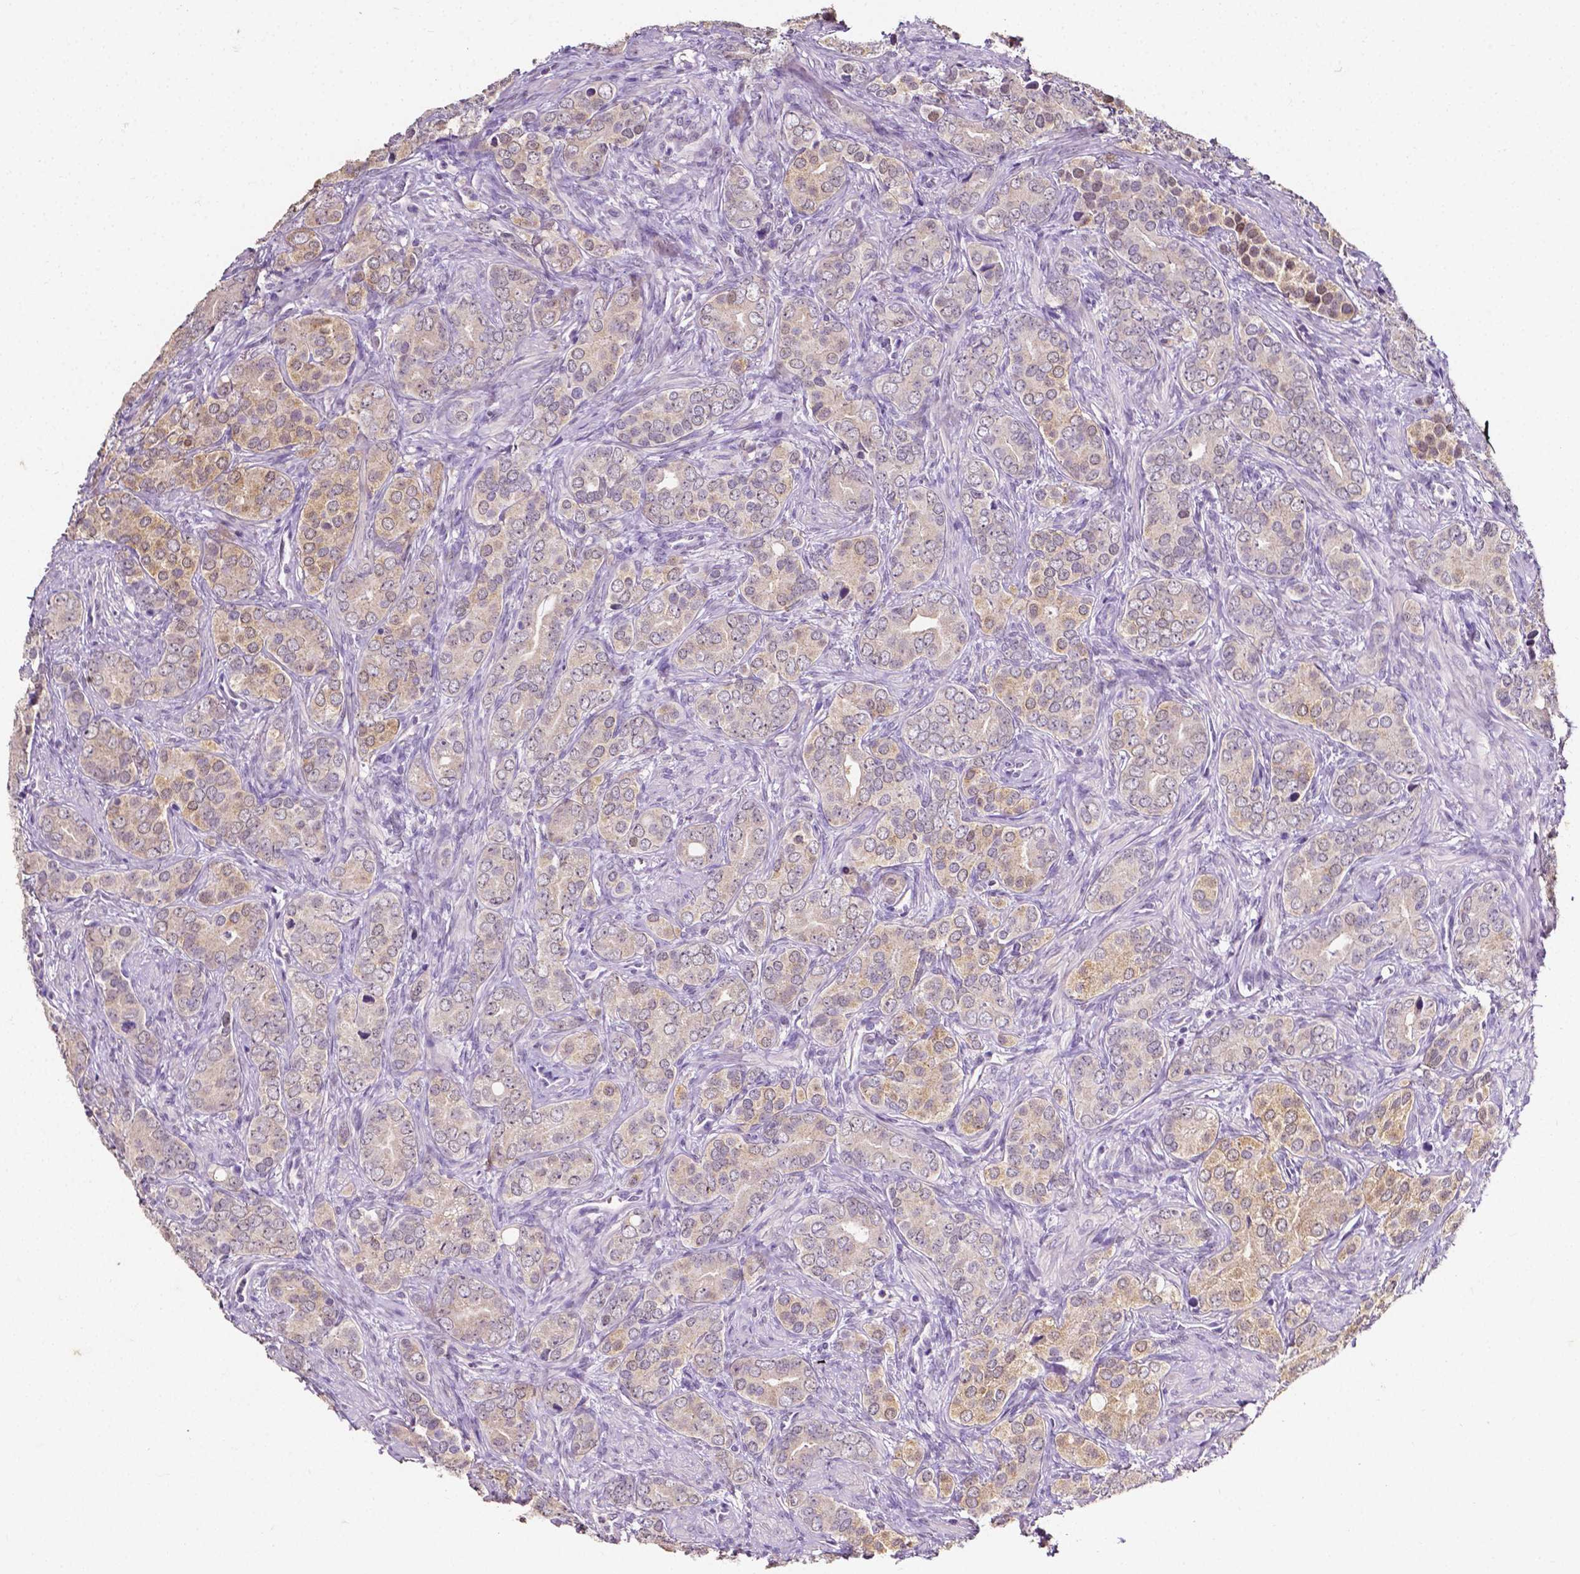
{"staining": {"intensity": "weak", "quantity": ">75%", "location": "cytoplasmic/membranous"}, "tissue": "prostate cancer", "cell_type": "Tumor cells", "image_type": "cancer", "snomed": [{"axis": "morphology", "description": "Adenocarcinoma, High grade"}, {"axis": "topography", "description": "Prostate"}], "caption": "A high-resolution micrograph shows IHC staining of prostate cancer, which reveals weak cytoplasmic/membranous positivity in about >75% of tumor cells.", "gene": "PSAT1", "patient": {"sex": "male", "age": 84}}